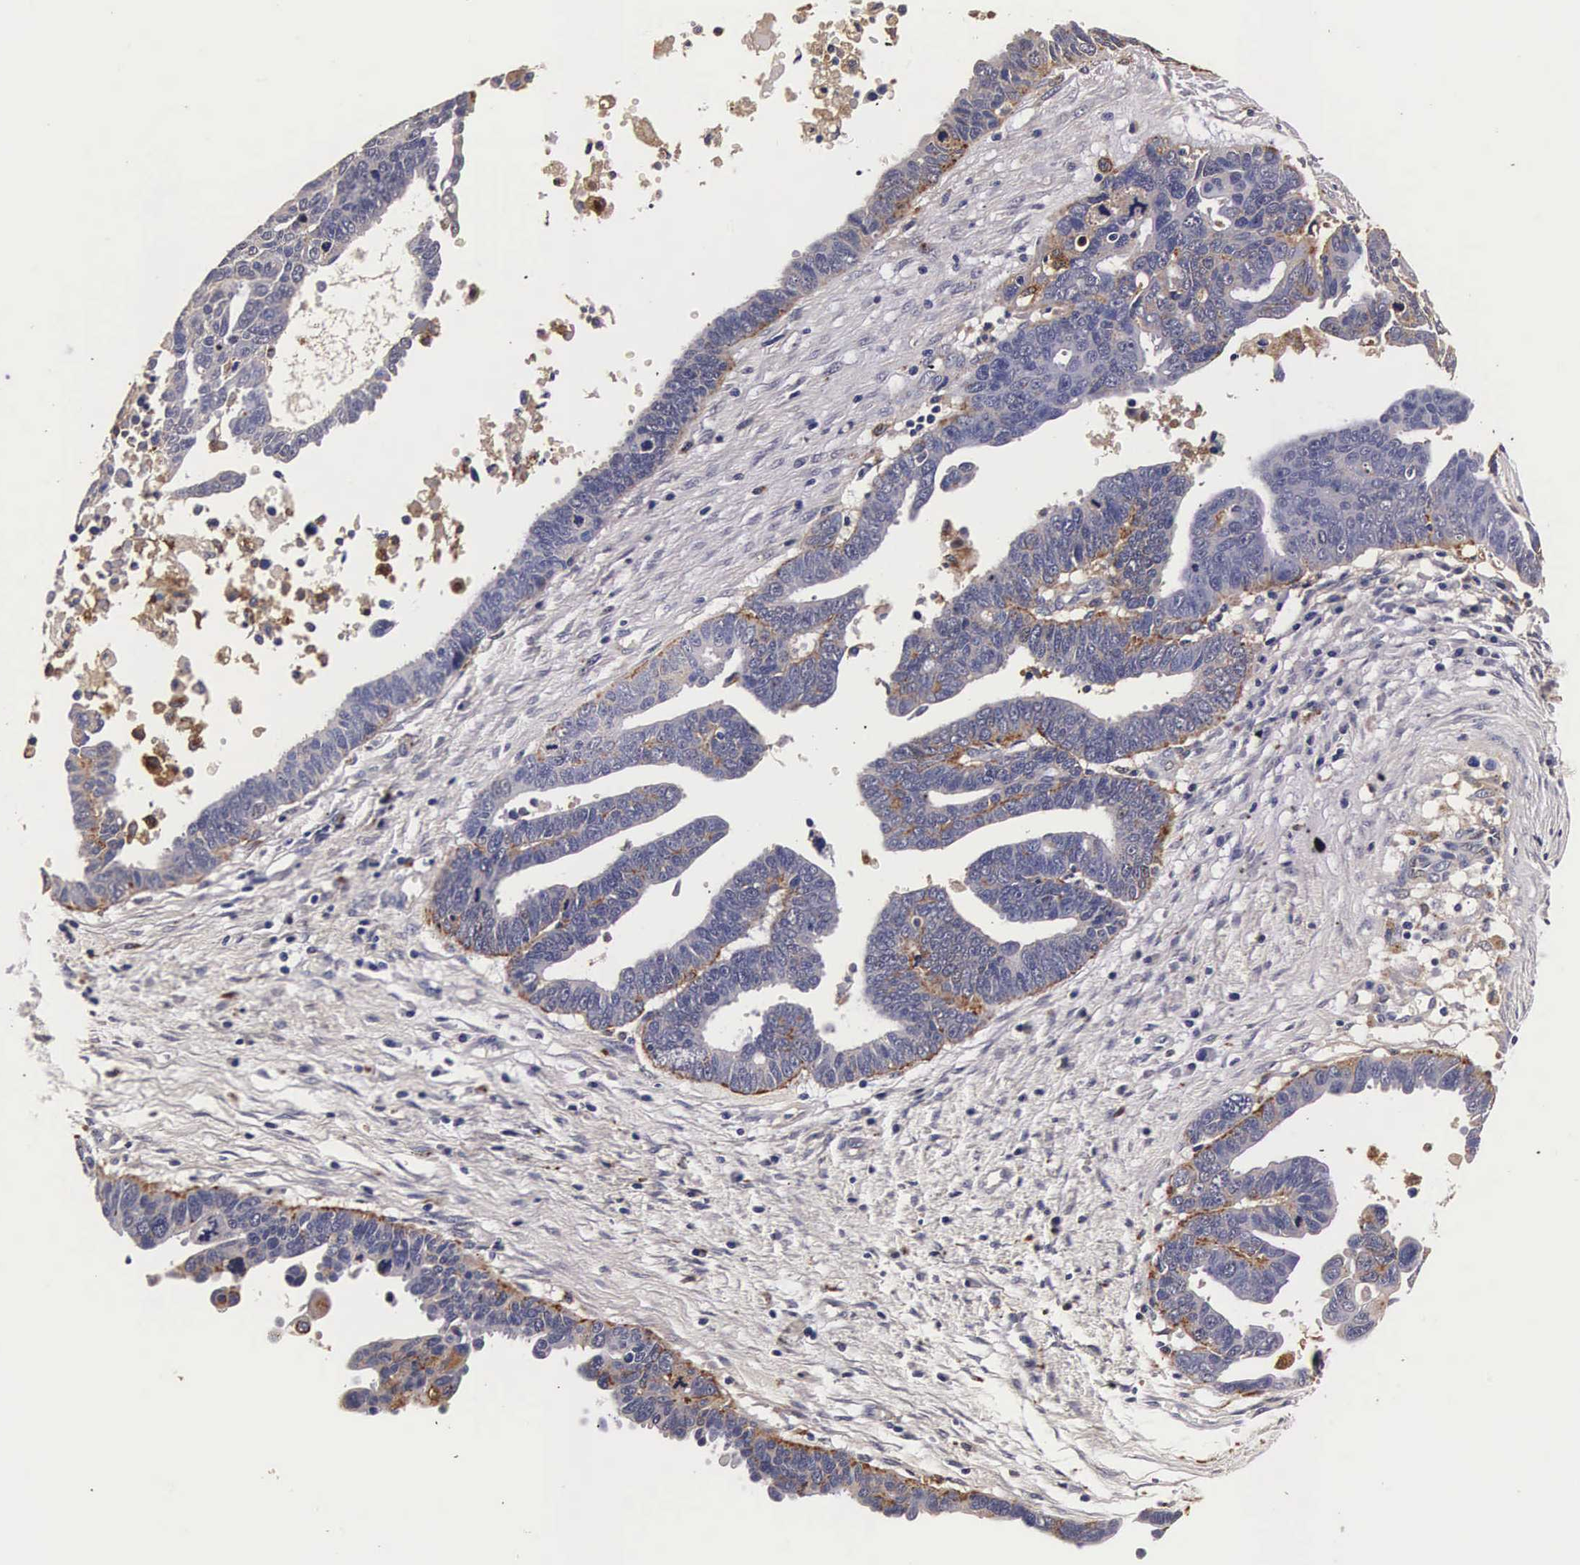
{"staining": {"intensity": "moderate", "quantity": "25%-75%", "location": "cytoplasmic/membranous"}, "tissue": "ovarian cancer", "cell_type": "Tumor cells", "image_type": "cancer", "snomed": [{"axis": "morphology", "description": "Carcinoma, endometroid"}, {"axis": "morphology", "description": "Cystadenocarcinoma, serous, NOS"}, {"axis": "topography", "description": "Ovary"}], "caption": "Ovarian cancer (serous cystadenocarcinoma) stained with a brown dye demonstrates moderate cytoplasmic/membranous positive positivity in approximately 25%-75% of tumor cells.", "gene": "CTSB", "patient": {"sex": "female", "age": 45}}